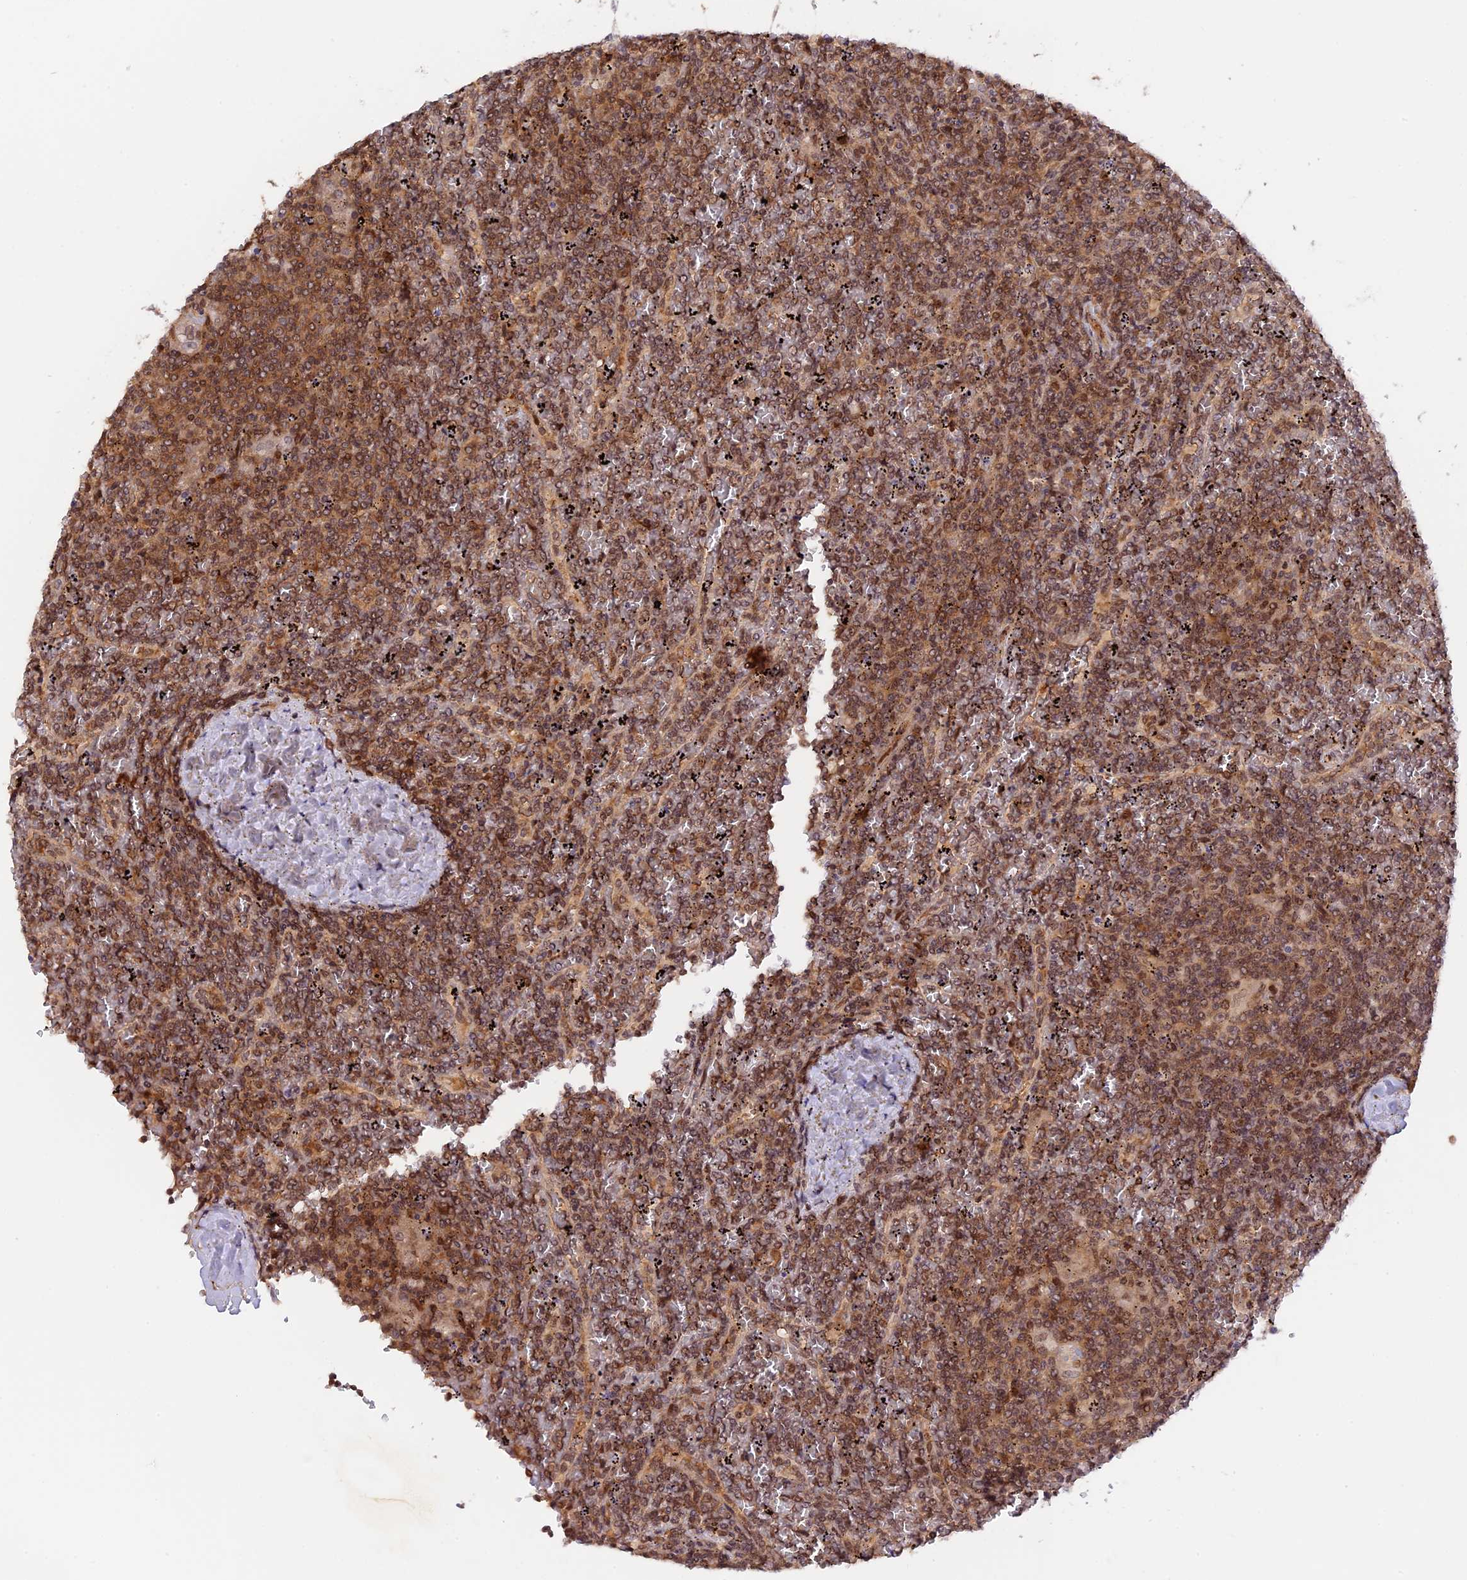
{"staining": {"intensity": "moderate", "quantity": ">75%", "location": "nuclear"}, "tissue": "lymphoma", "cell_type": "Tumor cells", "image_type": "cancer", "snomed": [{"axis": "morphology", "description": "Malignant lymphoma, non-Hodgkin's type, Low grade"}, {"axis": "topography", "description": "Spleen"}], "caption": "DAB immunohistochemical staining of low-grade malignant lymphoma, non-Hodgkin's type reveals moderate nuclear protein positivity in about >75% of tumor cells.", "gene": "ZNF428", "patient": {"sex": "female", "age": 19}}